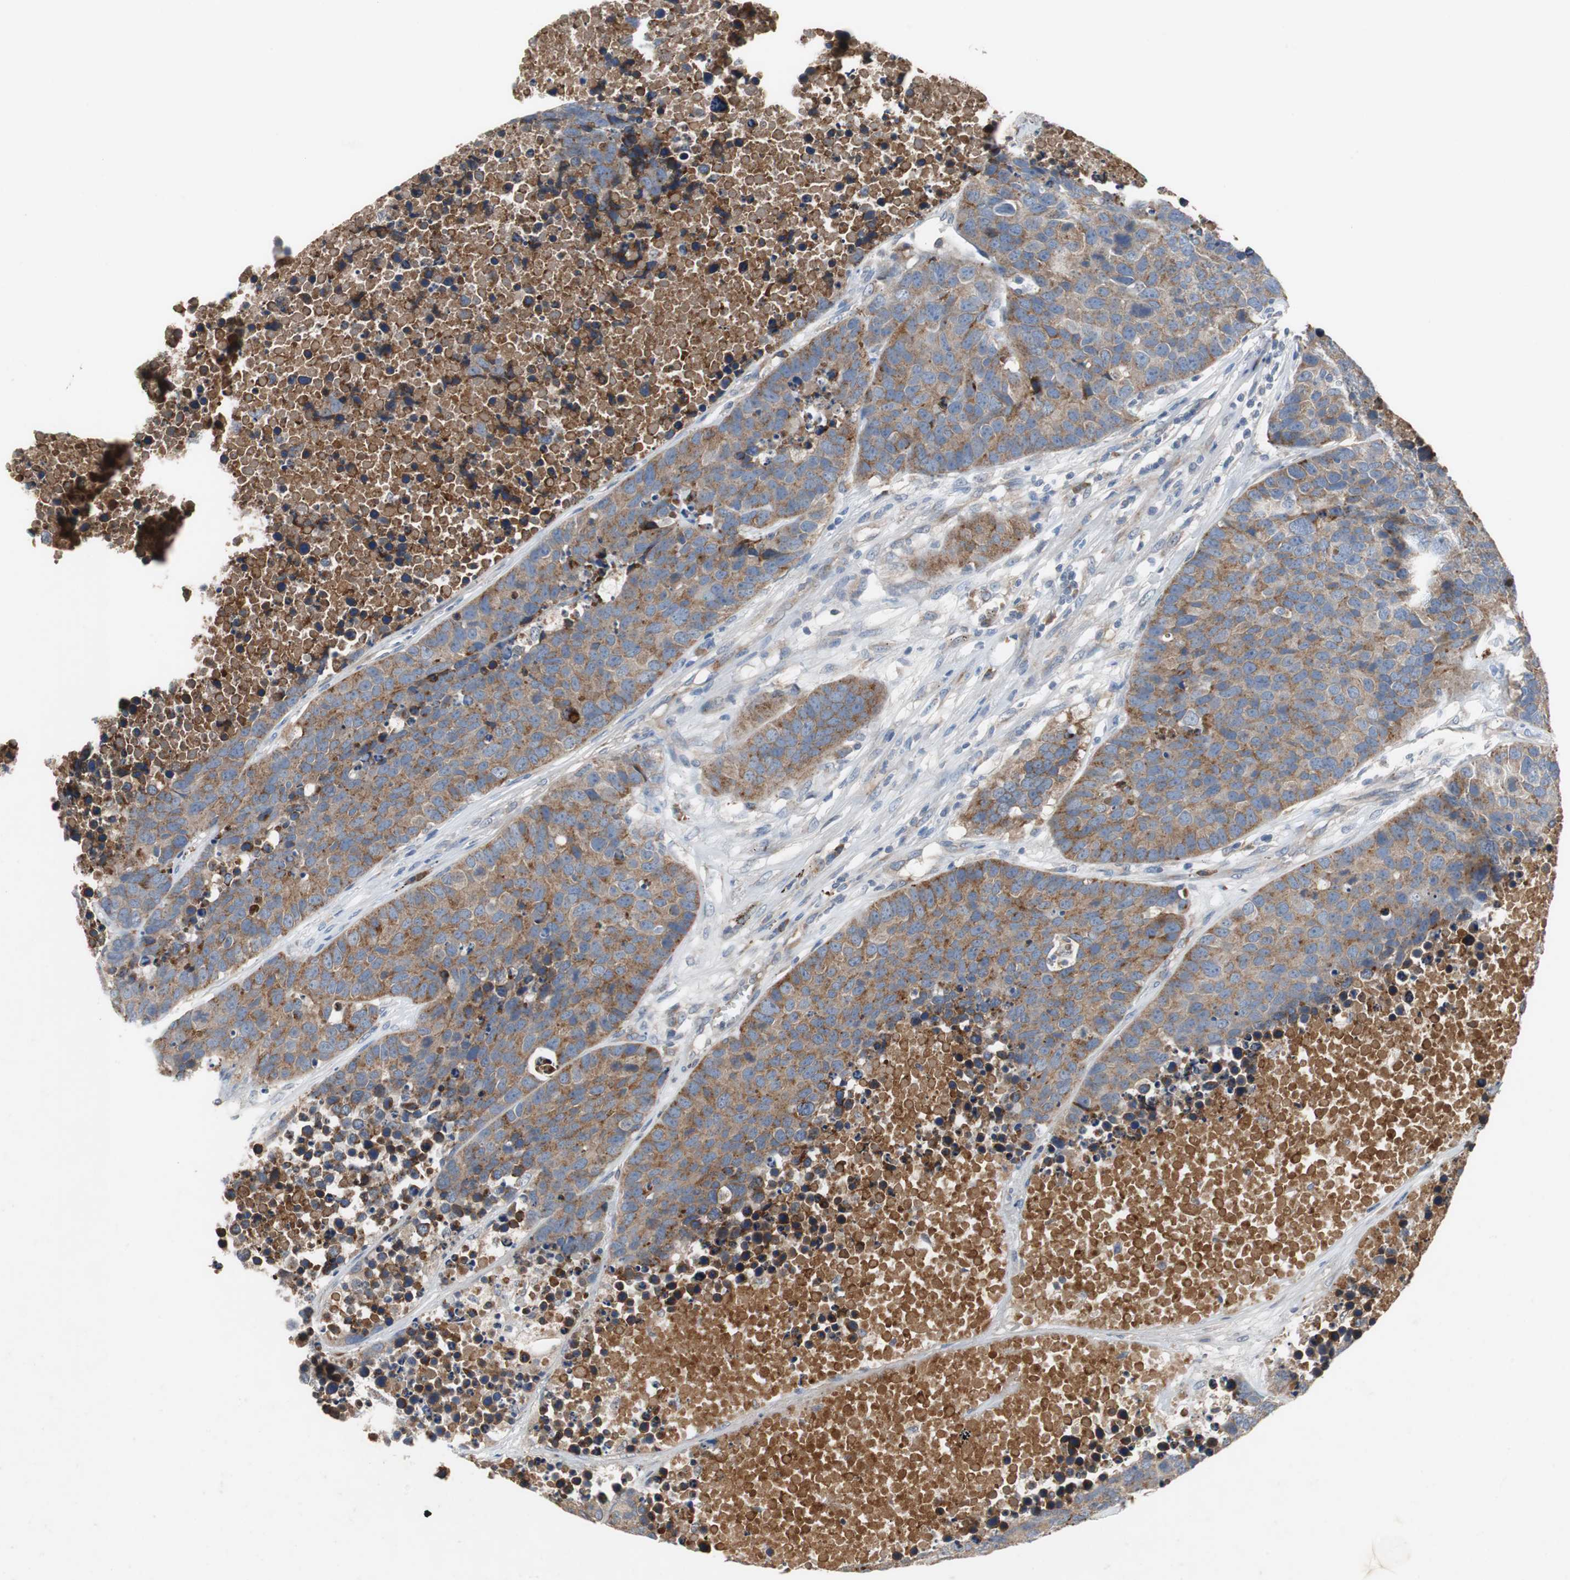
{"staining": {"intensity": "moderate", "quantity": ">75%", "location": "cytoplasmic/membranous"}, "tissue": "carcinoid", "cell_type": "Tumor cells", "image_type": "cancer", "snomed": [{"axis": "morphology", "description": "Carcinoid, malignant, NOS"}, {"axis": "topography", "description": "Lung"}], "caption": "Immunohistochemistry (IHC) micrograph of human carcinoid (malignant) stained for a protein (brown), which displays medium levels of moderate cytoplasmic/membranous expression in approximately >75% of tumor cells.", "gene": "SORT1", "patient": {"sex": "male", "age": 60}}